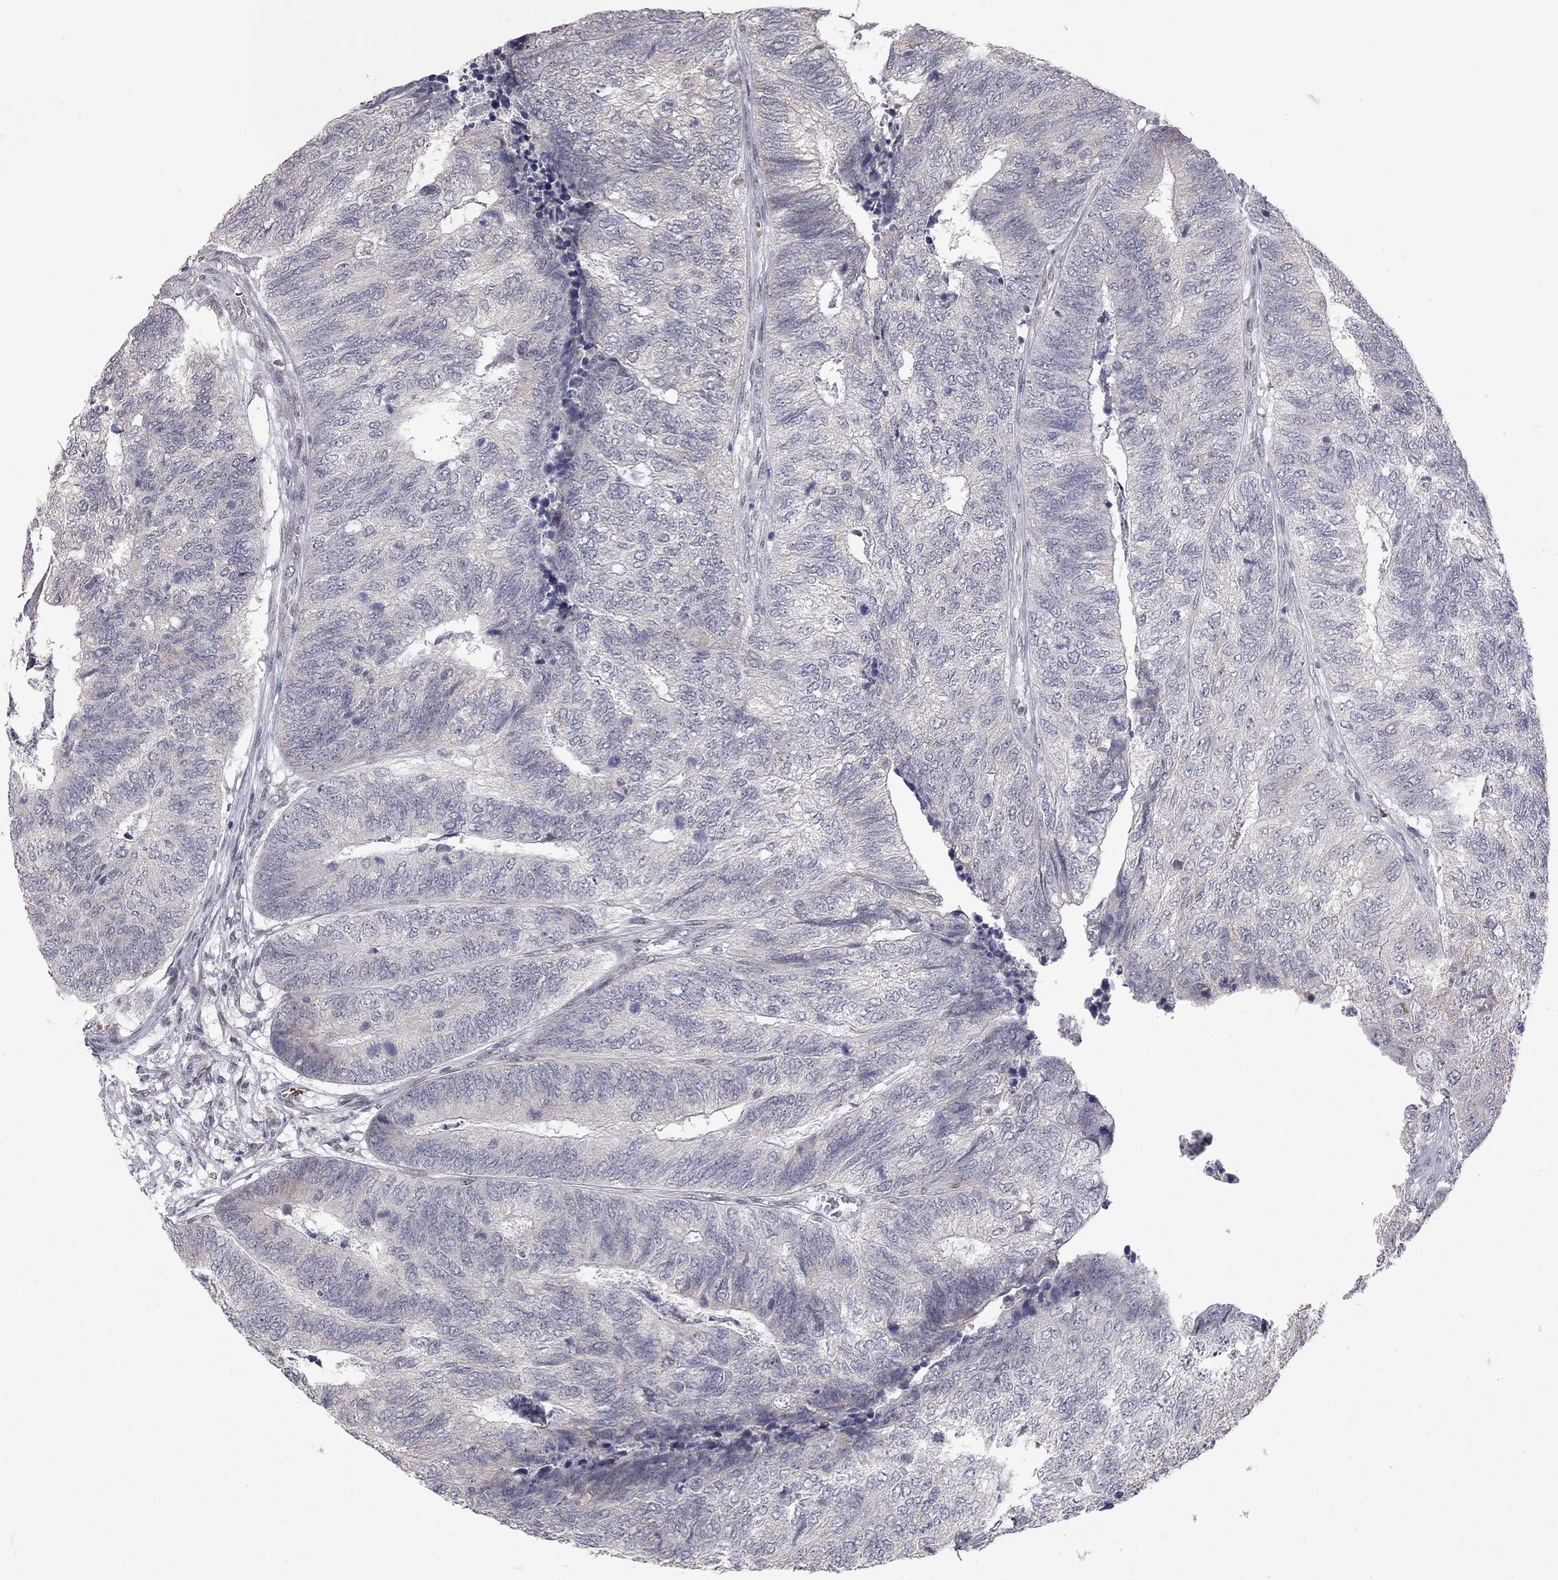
{"staining": {"intensity": "negative", "quantity": "none", "location": "none"}, "tissue": "colorectal cancer", "cell_type": "Tumor cells", "image_type": "cancer", "snomed": [{"axis": "morphology", "description": "Adenocarcinoma, NOS"}, {"axis": "topography", "description": "Colon"}], "caption": "Immunohistochemical staining of human colorectal cancer shows no significant staining in tumor cells.", "gene": "MC3R", "patient": {"sex": "female", "age": 67}}